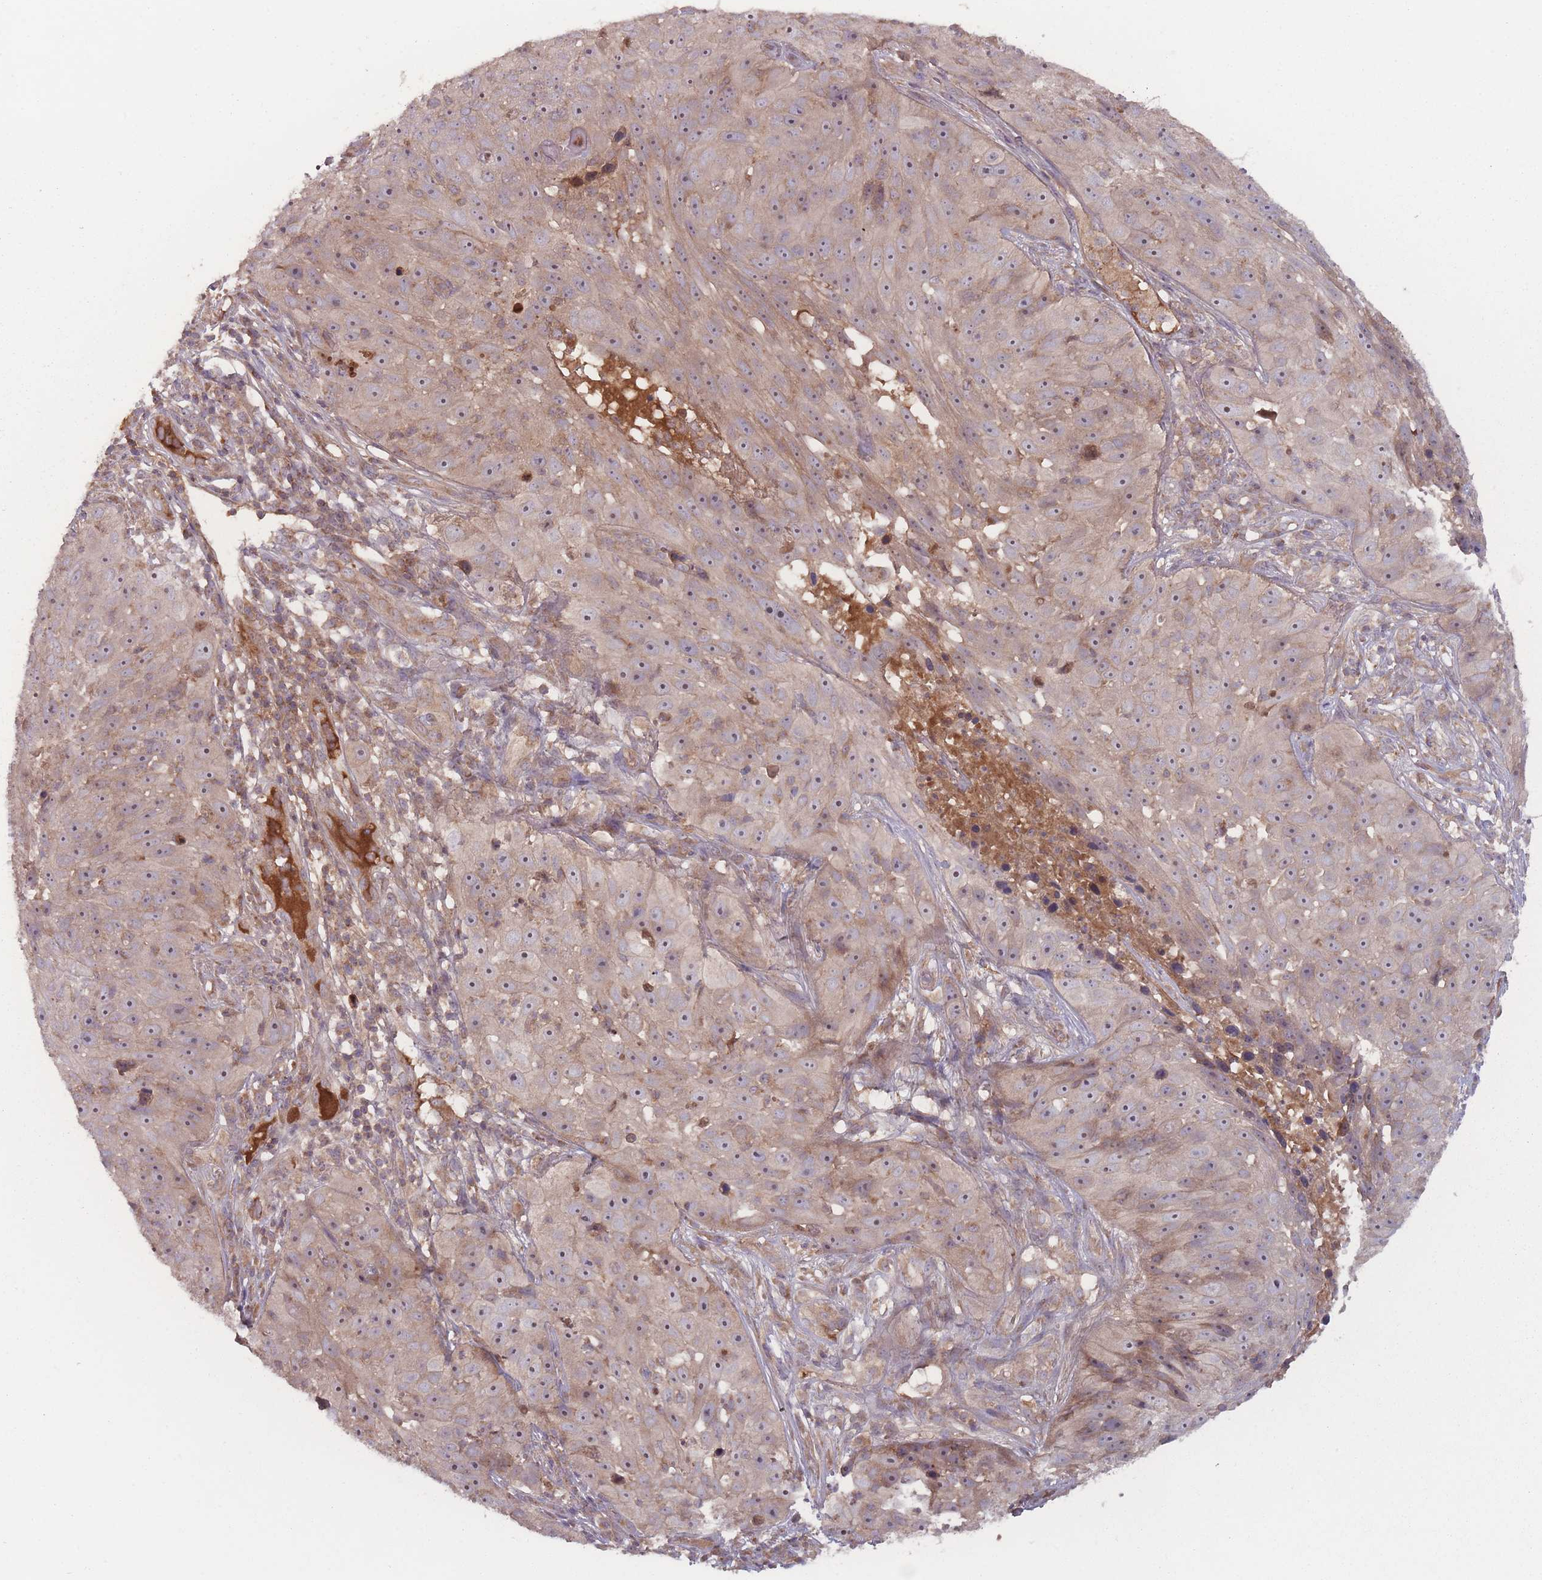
{"staining": {"intensity": "weak", "quantity": "25%-75%", "location": "cytoplasmic/membranous,nuclear"}, "tissue": "skin cancer", "cell_type": "Tumor cells", "image_type": "cancer", "snomed": [{"axis": "morphology", "description": "Squamous cell carcinoma, NOS"}, {"axis": "topography", "description": "Skin"}], "caption": "Immunohistochemistry micrograph of human skin cancer stained for a protein (brown), which demonstrates low levels of weak cytoplasmic/membranous and nuclear expression in approximately 25%-75% of tumor cells.", "gene": "ATP5MG", "patient": {"sex": "female", "age": 87}}